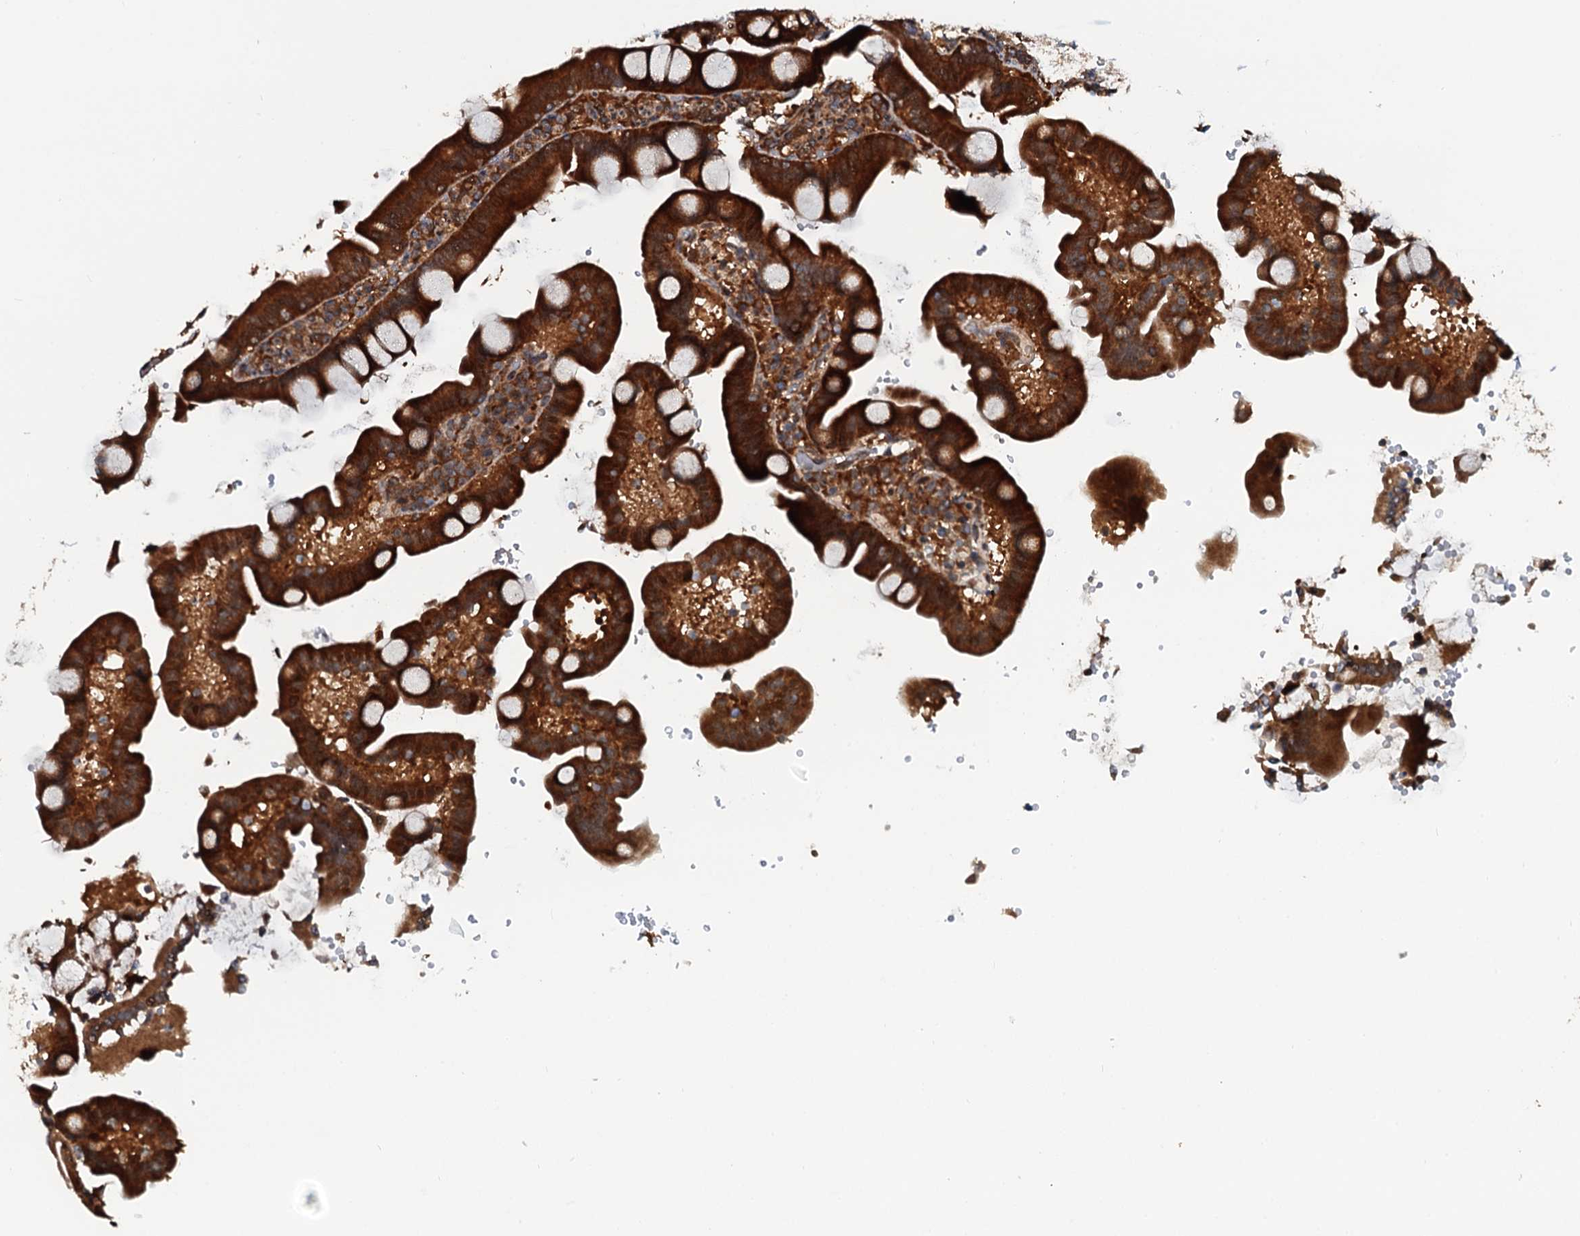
{"staining": {"intensity": "strong", "quantity": ">75%", "location": "cytoplasmic/membranous,nuclear"}, "tissue": "duodenum", "cell_type": "Glandular cells", "image_type": "normal", "snomed": [{"axis": "morphology", "description": "Normal tissue, NOS"}, {"axis": "topography", "description": "Duodenum"}], "caption": "High-magnification brightfield microscopy of unremarkable duodenum stained with DAB (brown) and counterstained with hematoxylin (blue). glandular cells exhibit strong cytoplasmic/membranous,nuclear expression is seen in about>75% of cells.", "gene": "AAGAB", "patient": {"sex": "male", "age": 55}}